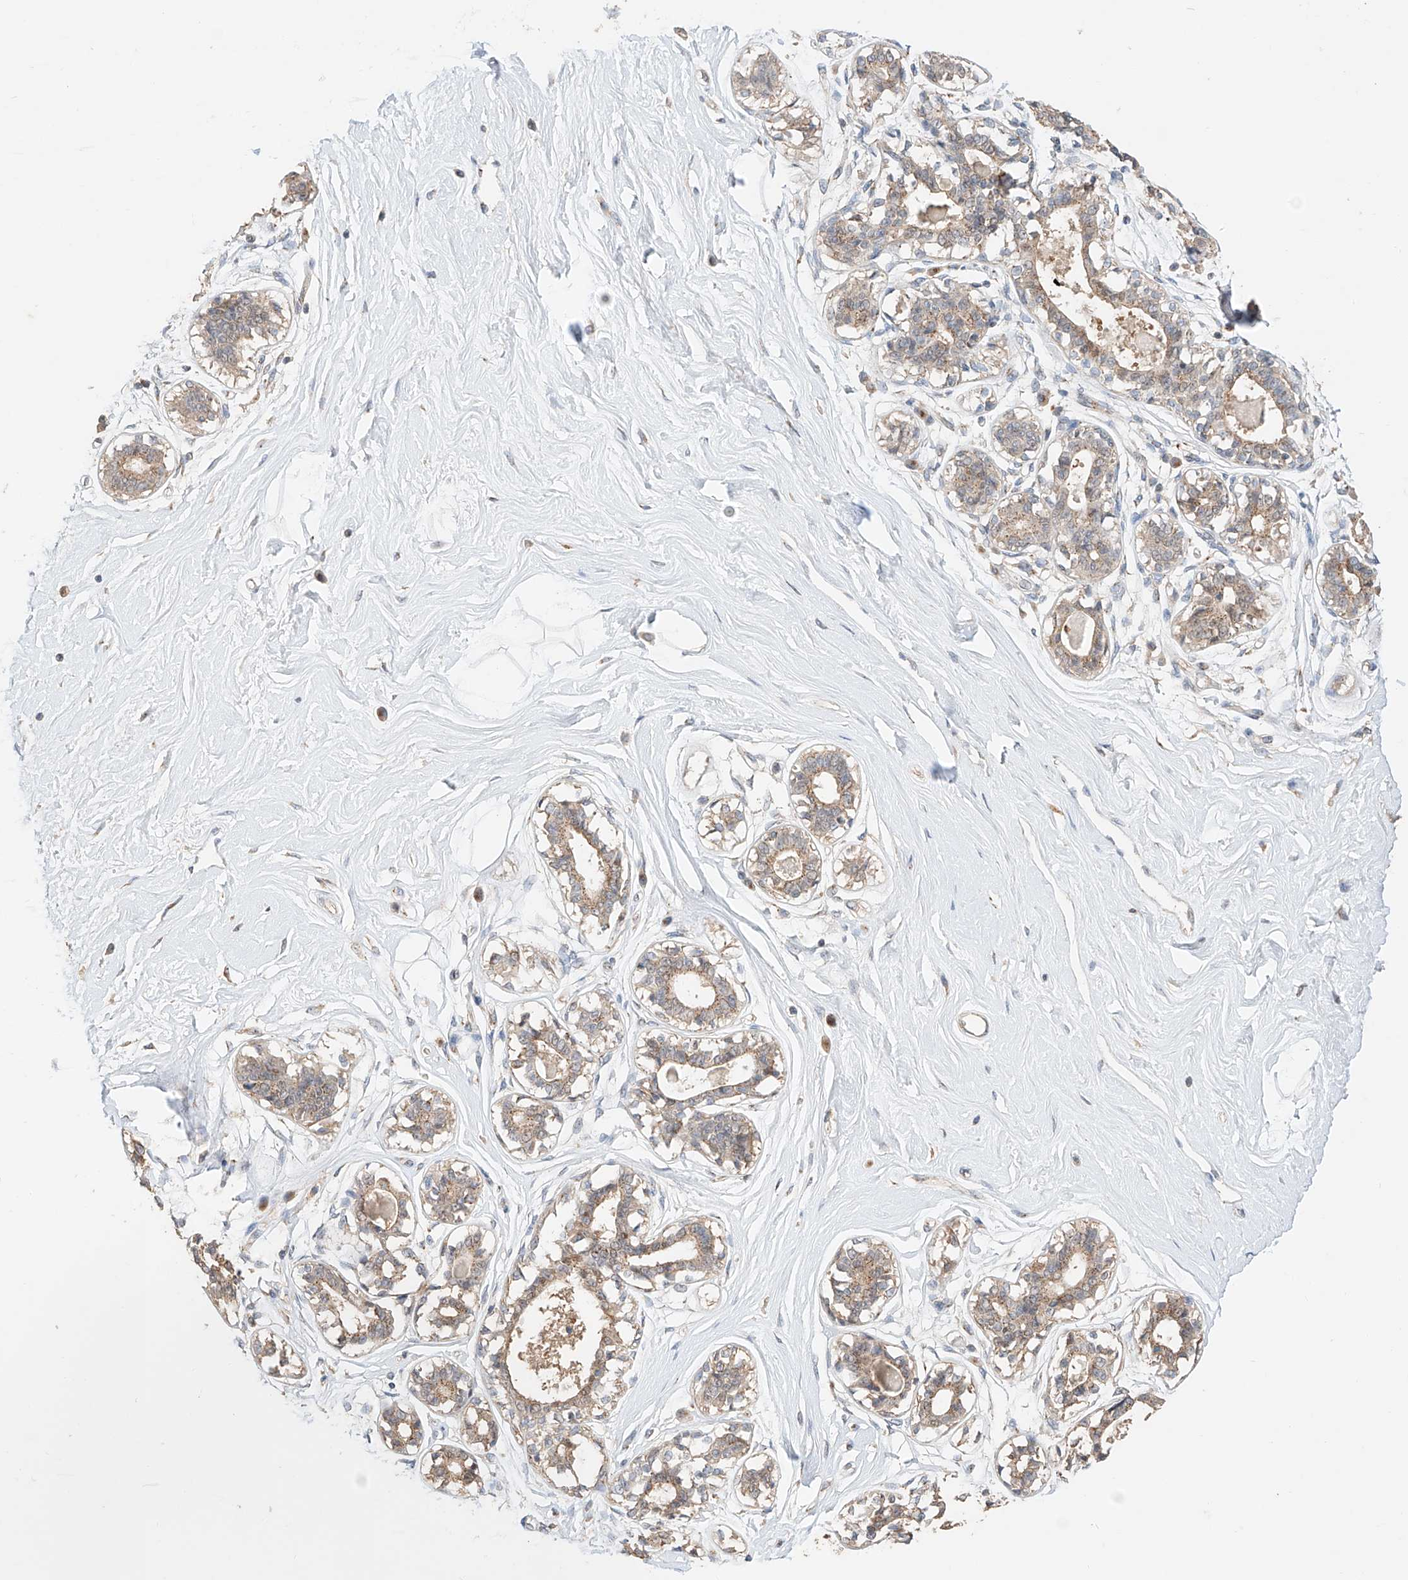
{"staining": {"intensity": "negative", "quantity": "none", "location": "none"}, "tissue": "breast", "cell_type": "Adipocytes", "image_type": "normal", "snomed": [{"axis": "morphology", "description": "Normal tissue, NOS"}, {"axis": "topography", "description": "Breast"}], "caption": "The immunohistochemistry (IHC) histopathology image has no significant expression in adipocytes of breast.", "gene": "MOSPD1", "patient": {"sex": "female", "age": 45}}